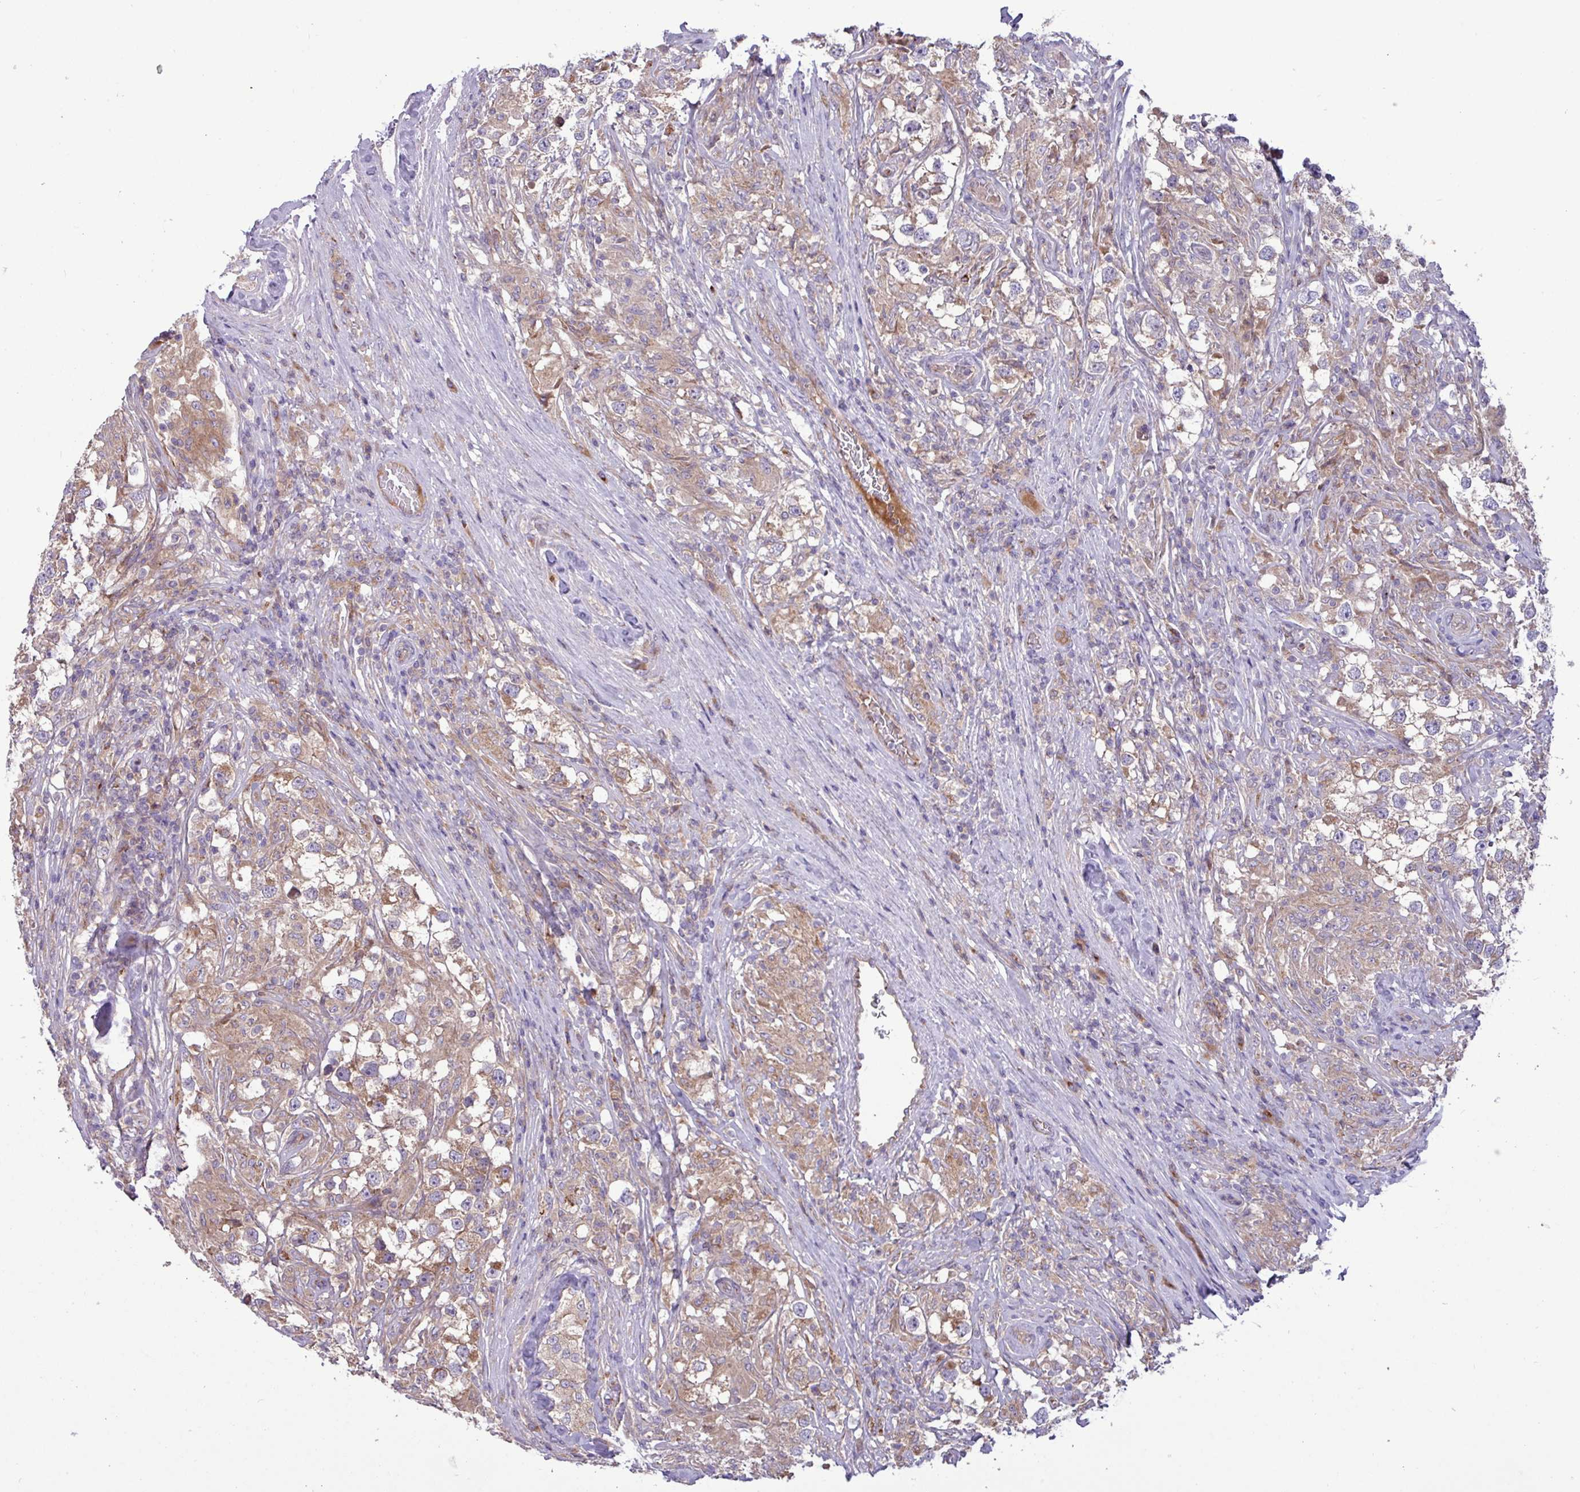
{"staining": {"intensity": "weak", "quantity": ">75%", "location": "cytoplasmic/membranous"}, "tissue": "testis cancer", "cell_type": "Tumor cells", "image_type": "cancer", "snomed": [{"axis": "morphology", "description": "Seminoma, NOS"}, {"axis": "topography", "description": "Testis"}], "caption": "A histopathology image showing weak cytoplasmic/membranous expression in approximately >75% of tumor cells in seminoma (testis), as visualized by brown immunohistochemical staining.", "gene": "RAB19", "patient": {"sex": "male", "age": 46}}